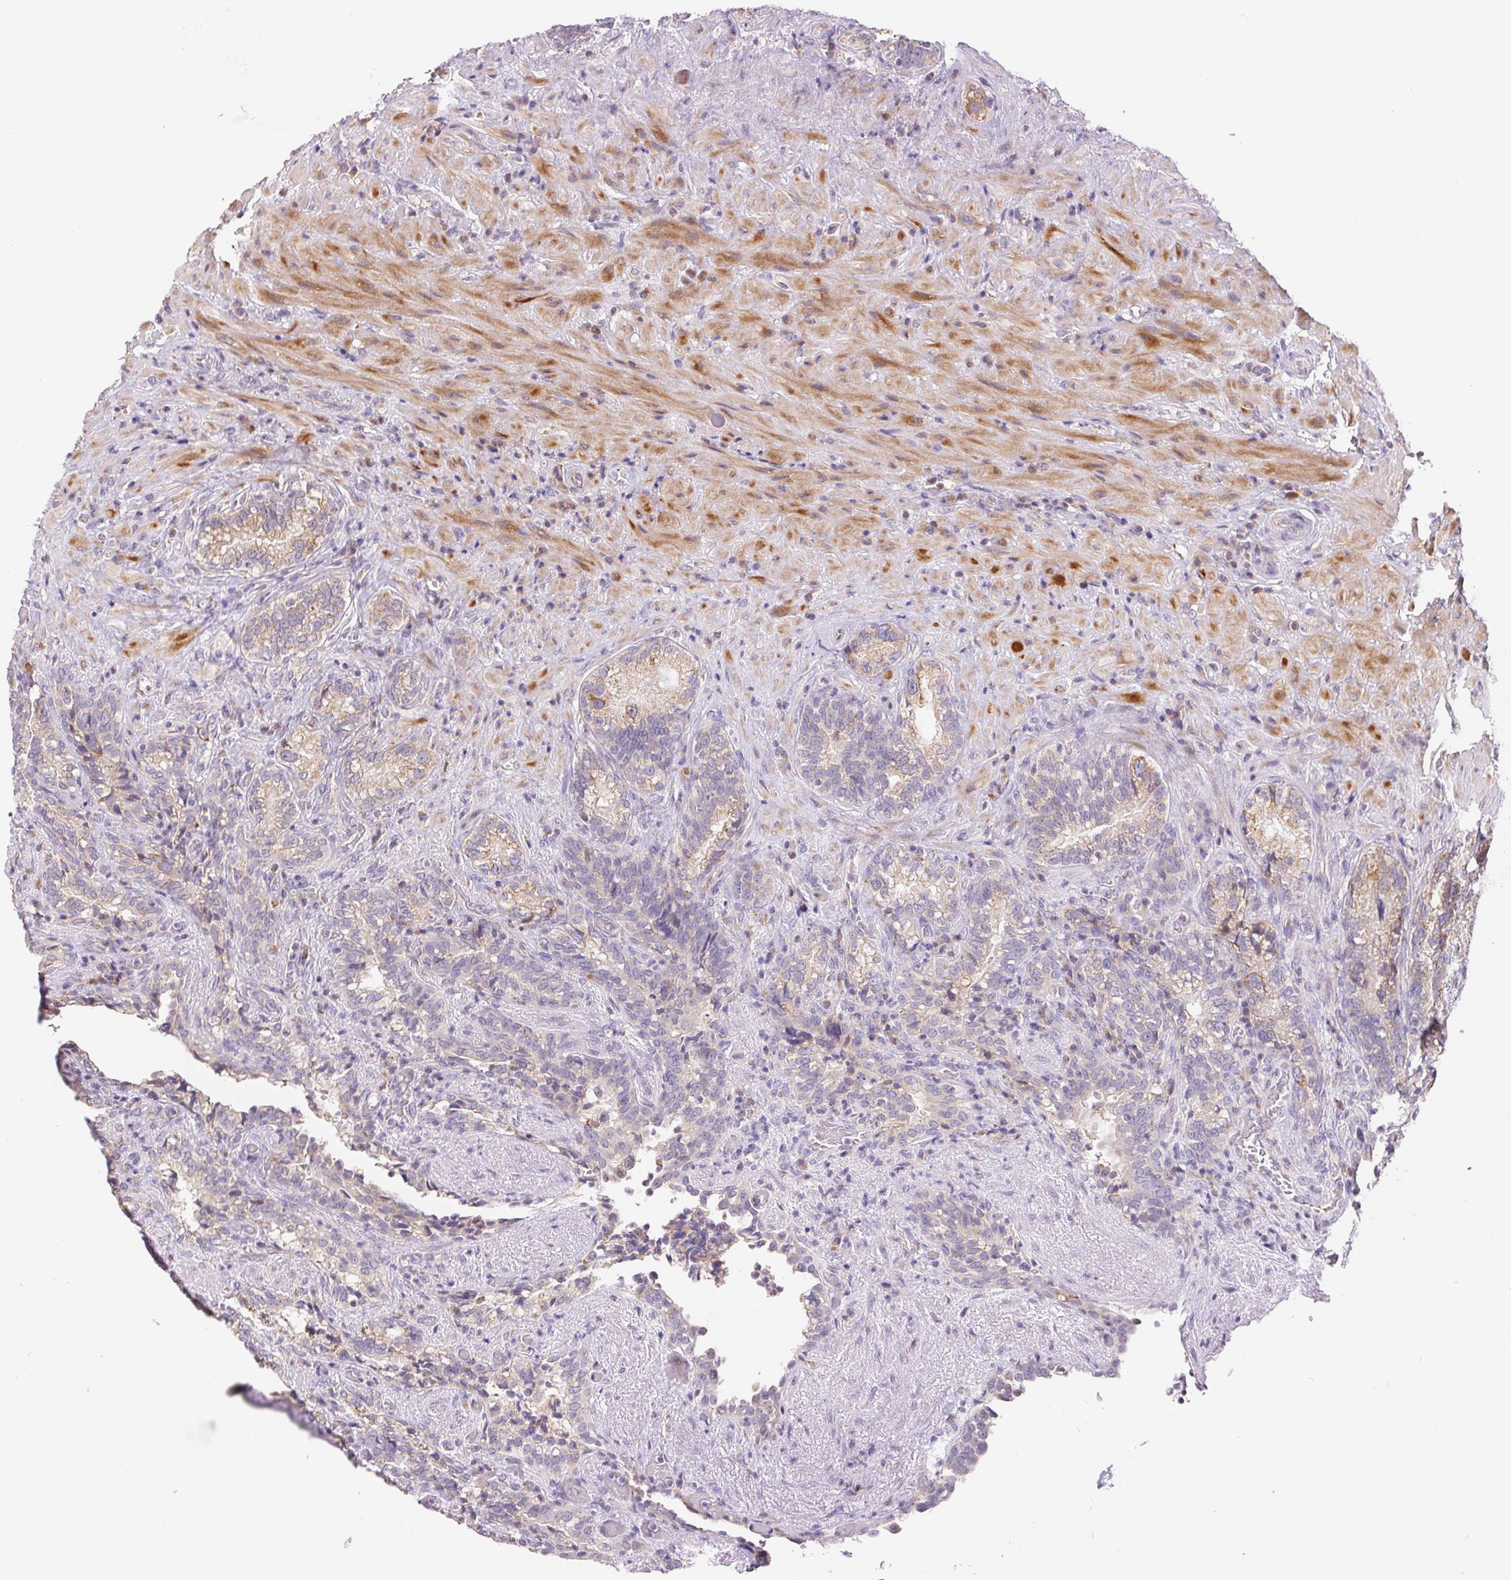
{"staining": {"intensity": "weak", "quantity": "<25%", "location": "cytoplasmic/membranous"}, "tissue": "seminal vesicle", "cell_type": "Glandular cells", "image_type": "normal", "snomed": [{"axis": "morphology", "description": "Normal tissue, NOS"}, {"axis": "topography", "description": "Seminal veicle"}], "caption": "There is no significant expression in glandular cells of seminal vesicle.", "gene": "EMC6", "patient": {"sex": "male", "age": 68}}